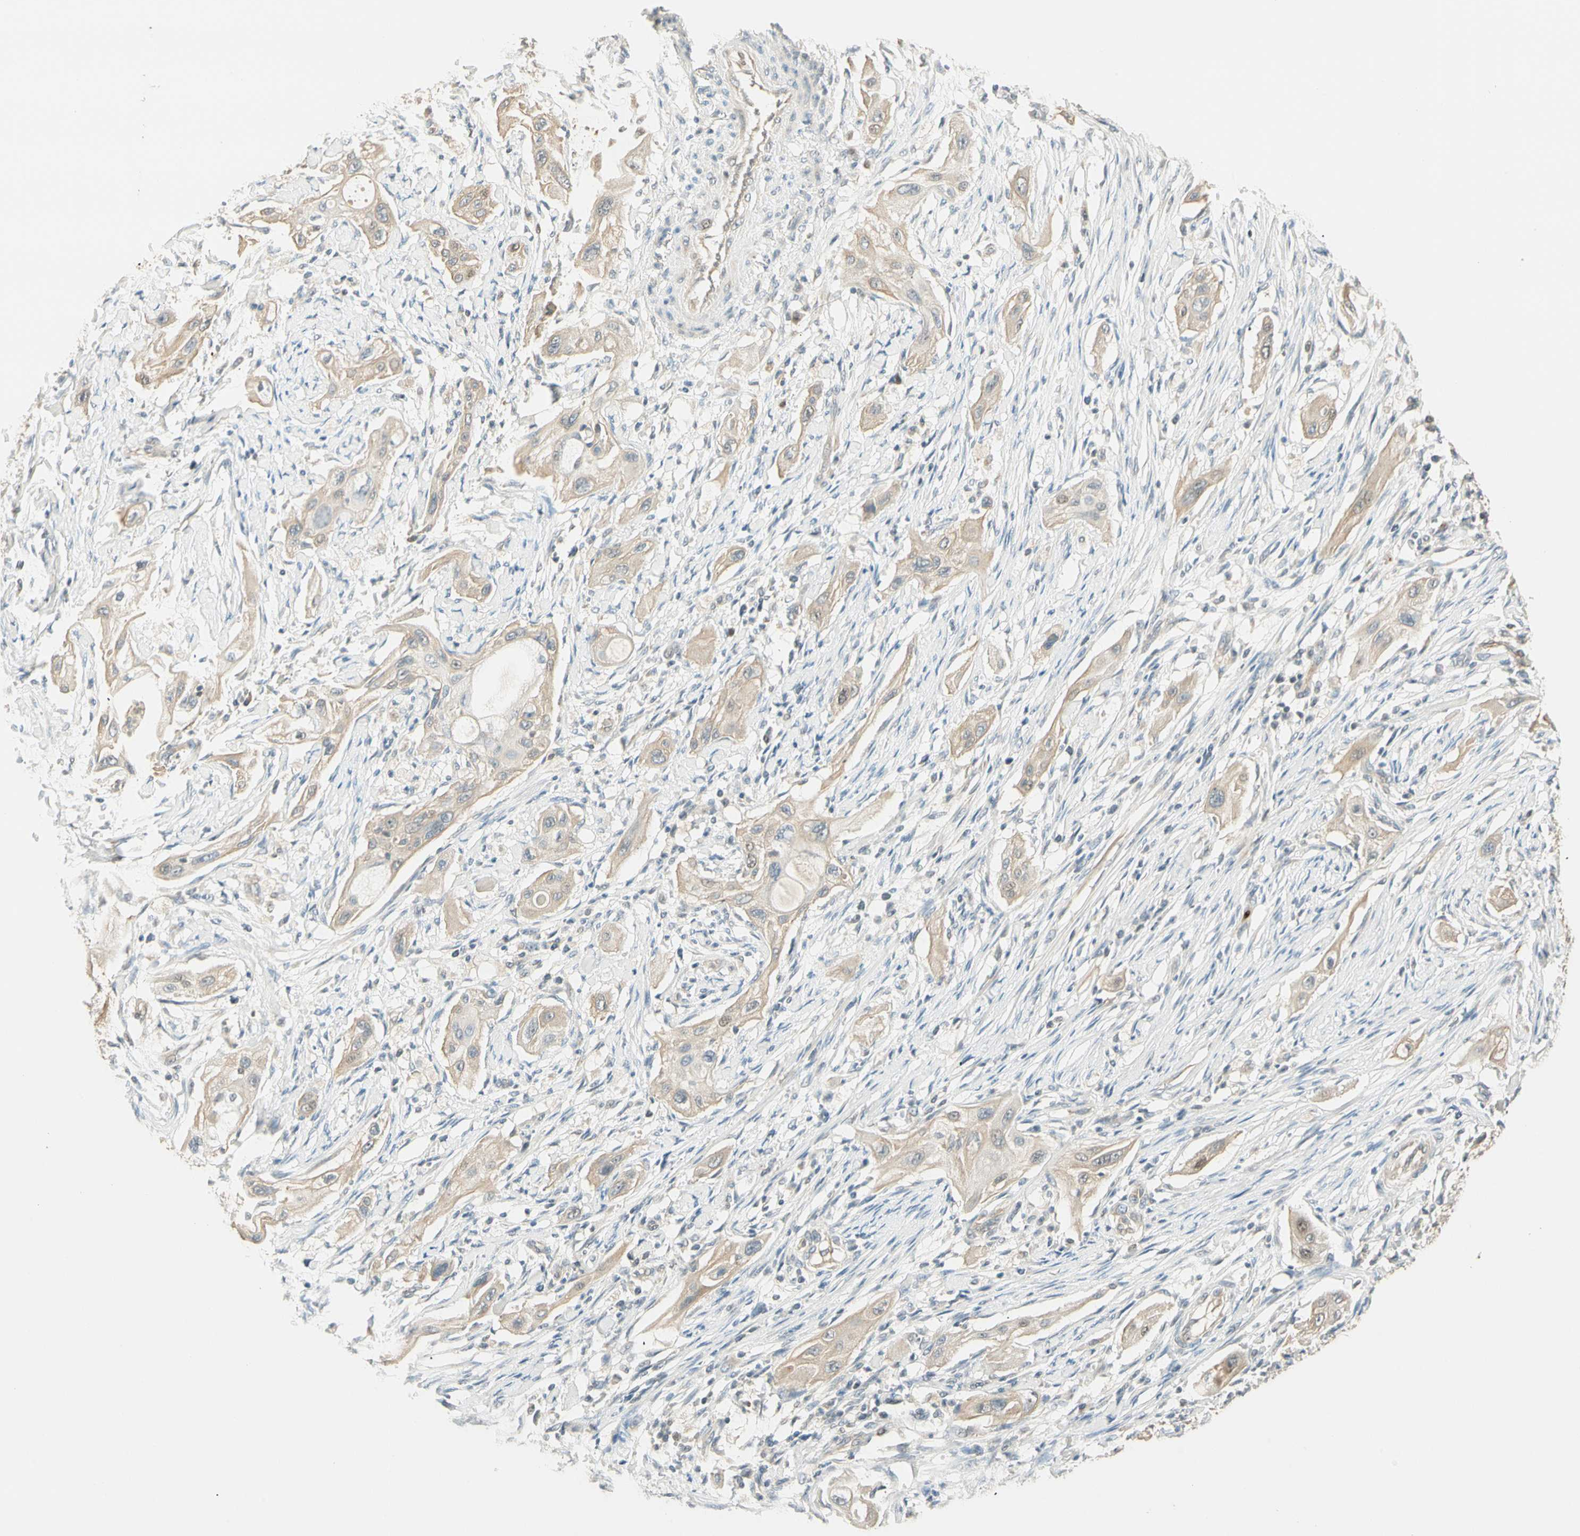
{"staining": {"intensity": "weak", "quantity": ">75%", "location": "cytoplasmic/membranous"}, "tissue": "lung cancer", "cell_type": "Tumor cells", "image_type": "cancer", "snomed": [{"axis": "morphology", "description": "Squamous cell carcinoma, NOS"}, {"axis": "topography", "description": "Lung"}], "caption": "The micrograph demonstrates a brown stain indicating the presence of a protein in the cytoplasmic/membranous of tumor cells in squamous cell carcinoma (lung). The protein of interest is shown in brown color, while the nuclei are stained blue.", "gene": "RAD18", "patient": {"sex": "female", "age": 47}}